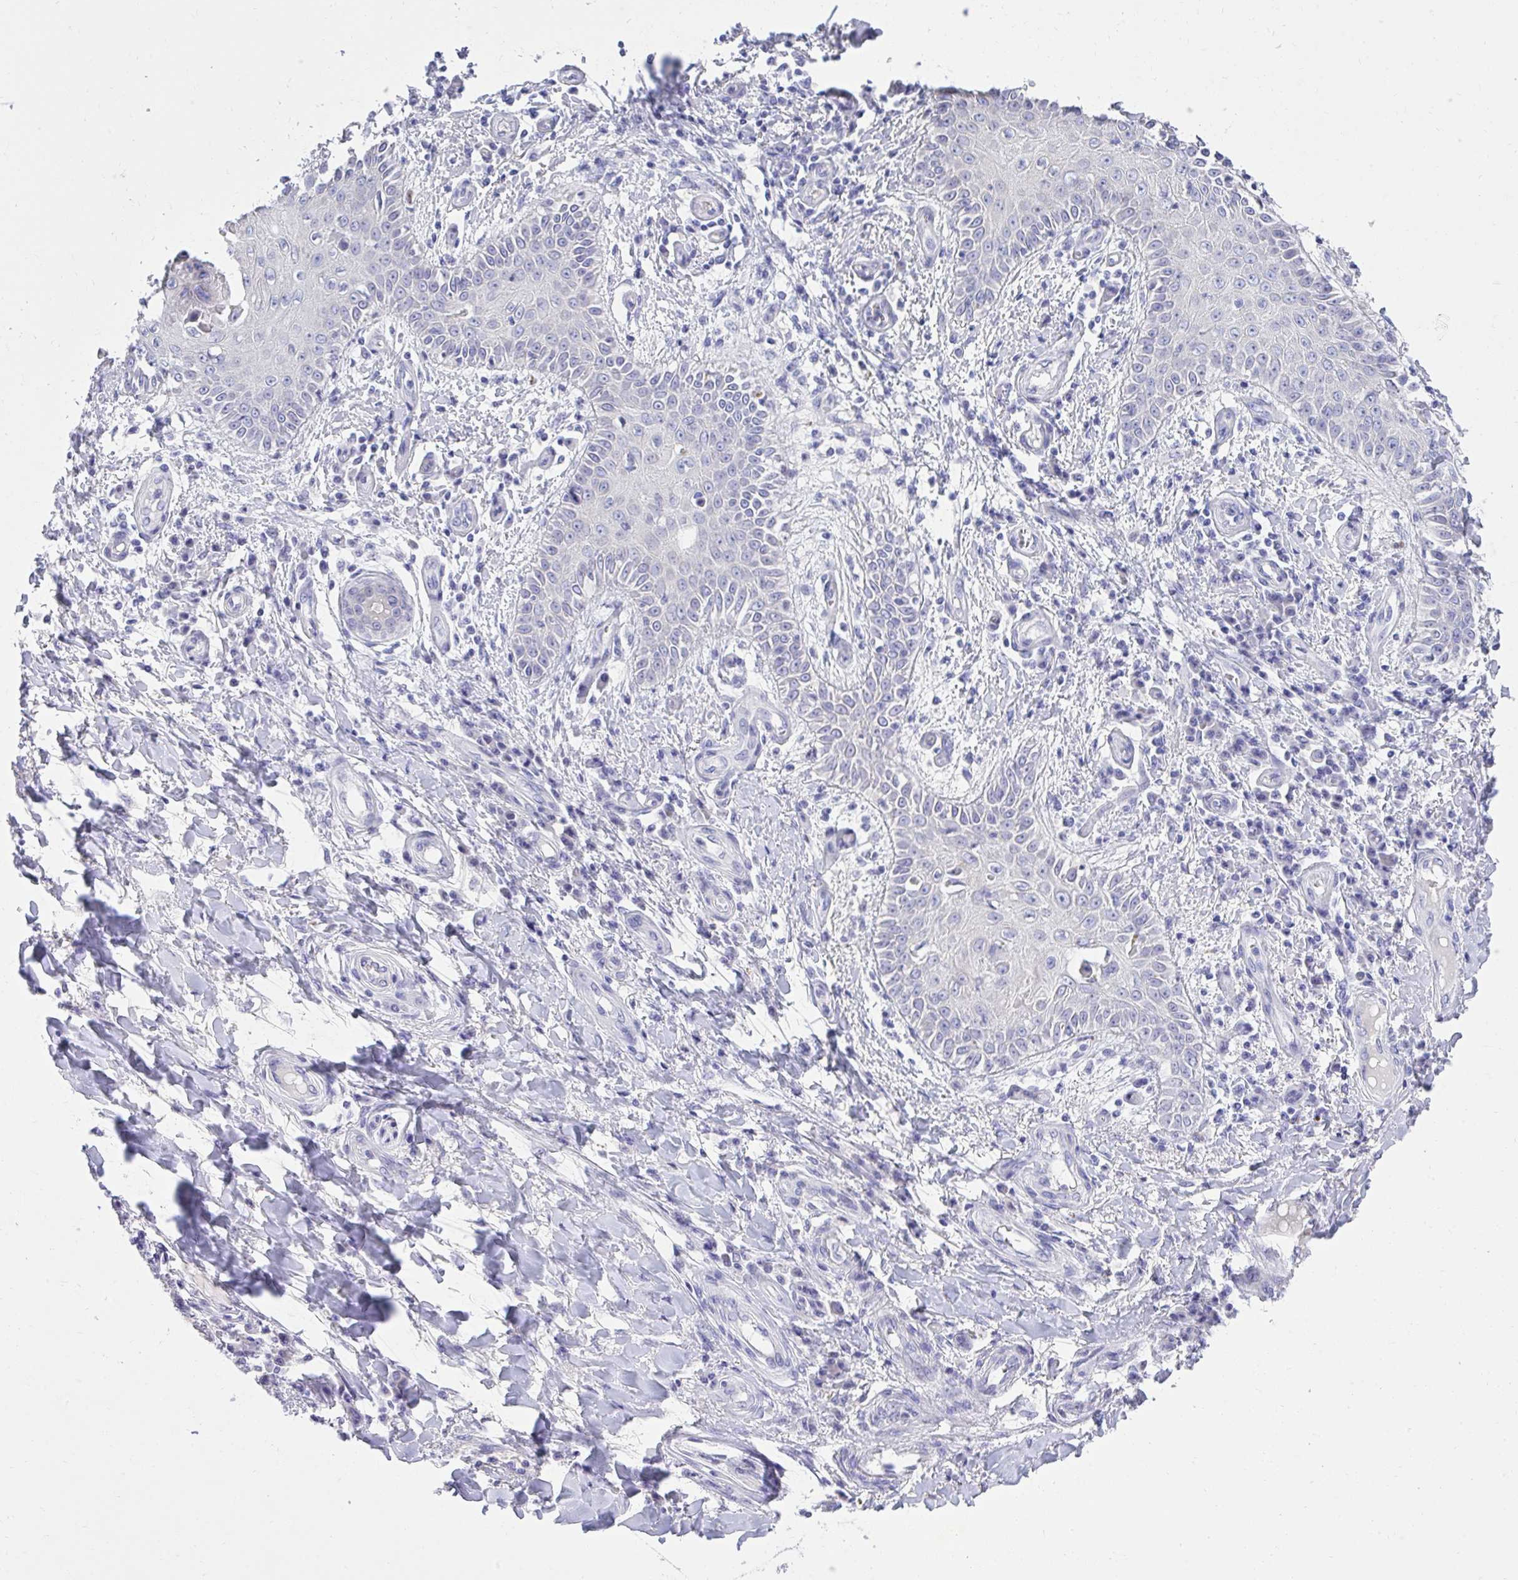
{"staining": {"intensity": "negative", "quantity": "none", "location": "none"}, "tissue": "skin cancer", "cell_type": "Tumor cells", "image_type": "cancer", "snomed": [{"axis": "morphology", "description": "Squamous cell carcinoma, NOS"}, {"axis": "topography", "description": "Skin"}], "caption": "IHC of human skin cancer demonstrates no positivity in tumor cells.", "gene": "TMCO5A", "patient": {"sex": "male", "age": 70}}